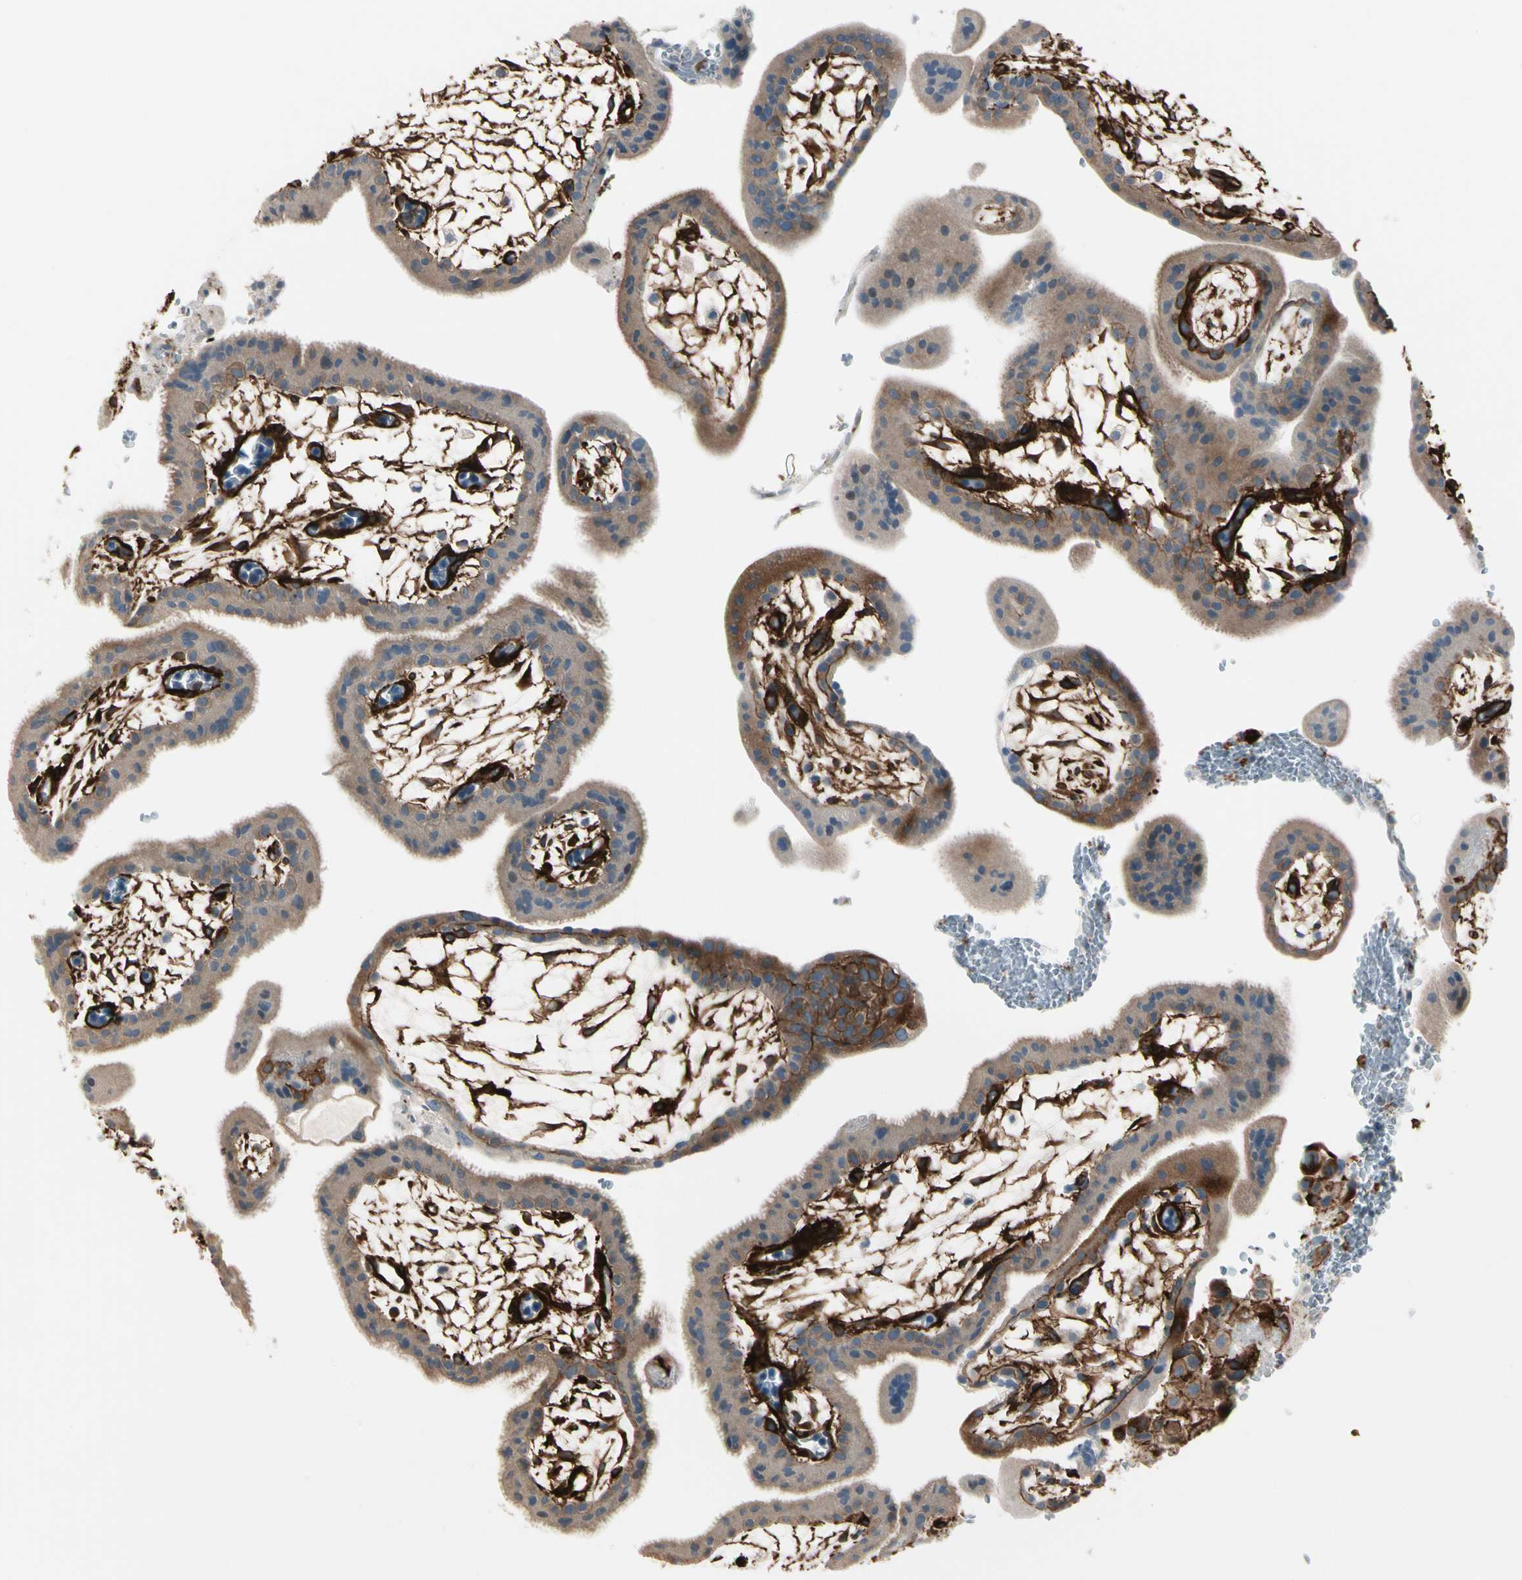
{"staining": {"intensity": "strong", "quantity": ">75%", "location": "cytoplasmic/membranous"}, "tissue": "placenta", "cell_type": "Decidual cells", "image_type": "normal", "snomed": [{"axis": "morphology", "description": "Normal tissue, NOS"}, {"axis": "topography", "description": "Placenta"}], "caption": "Brown immunohistochemical staining in benign placenta reveals strong cytoplasmic/membranous expression in about >75% of decidual cells.", "gene": "CALD1", "patient": {"sex": "female", "age": 35}}